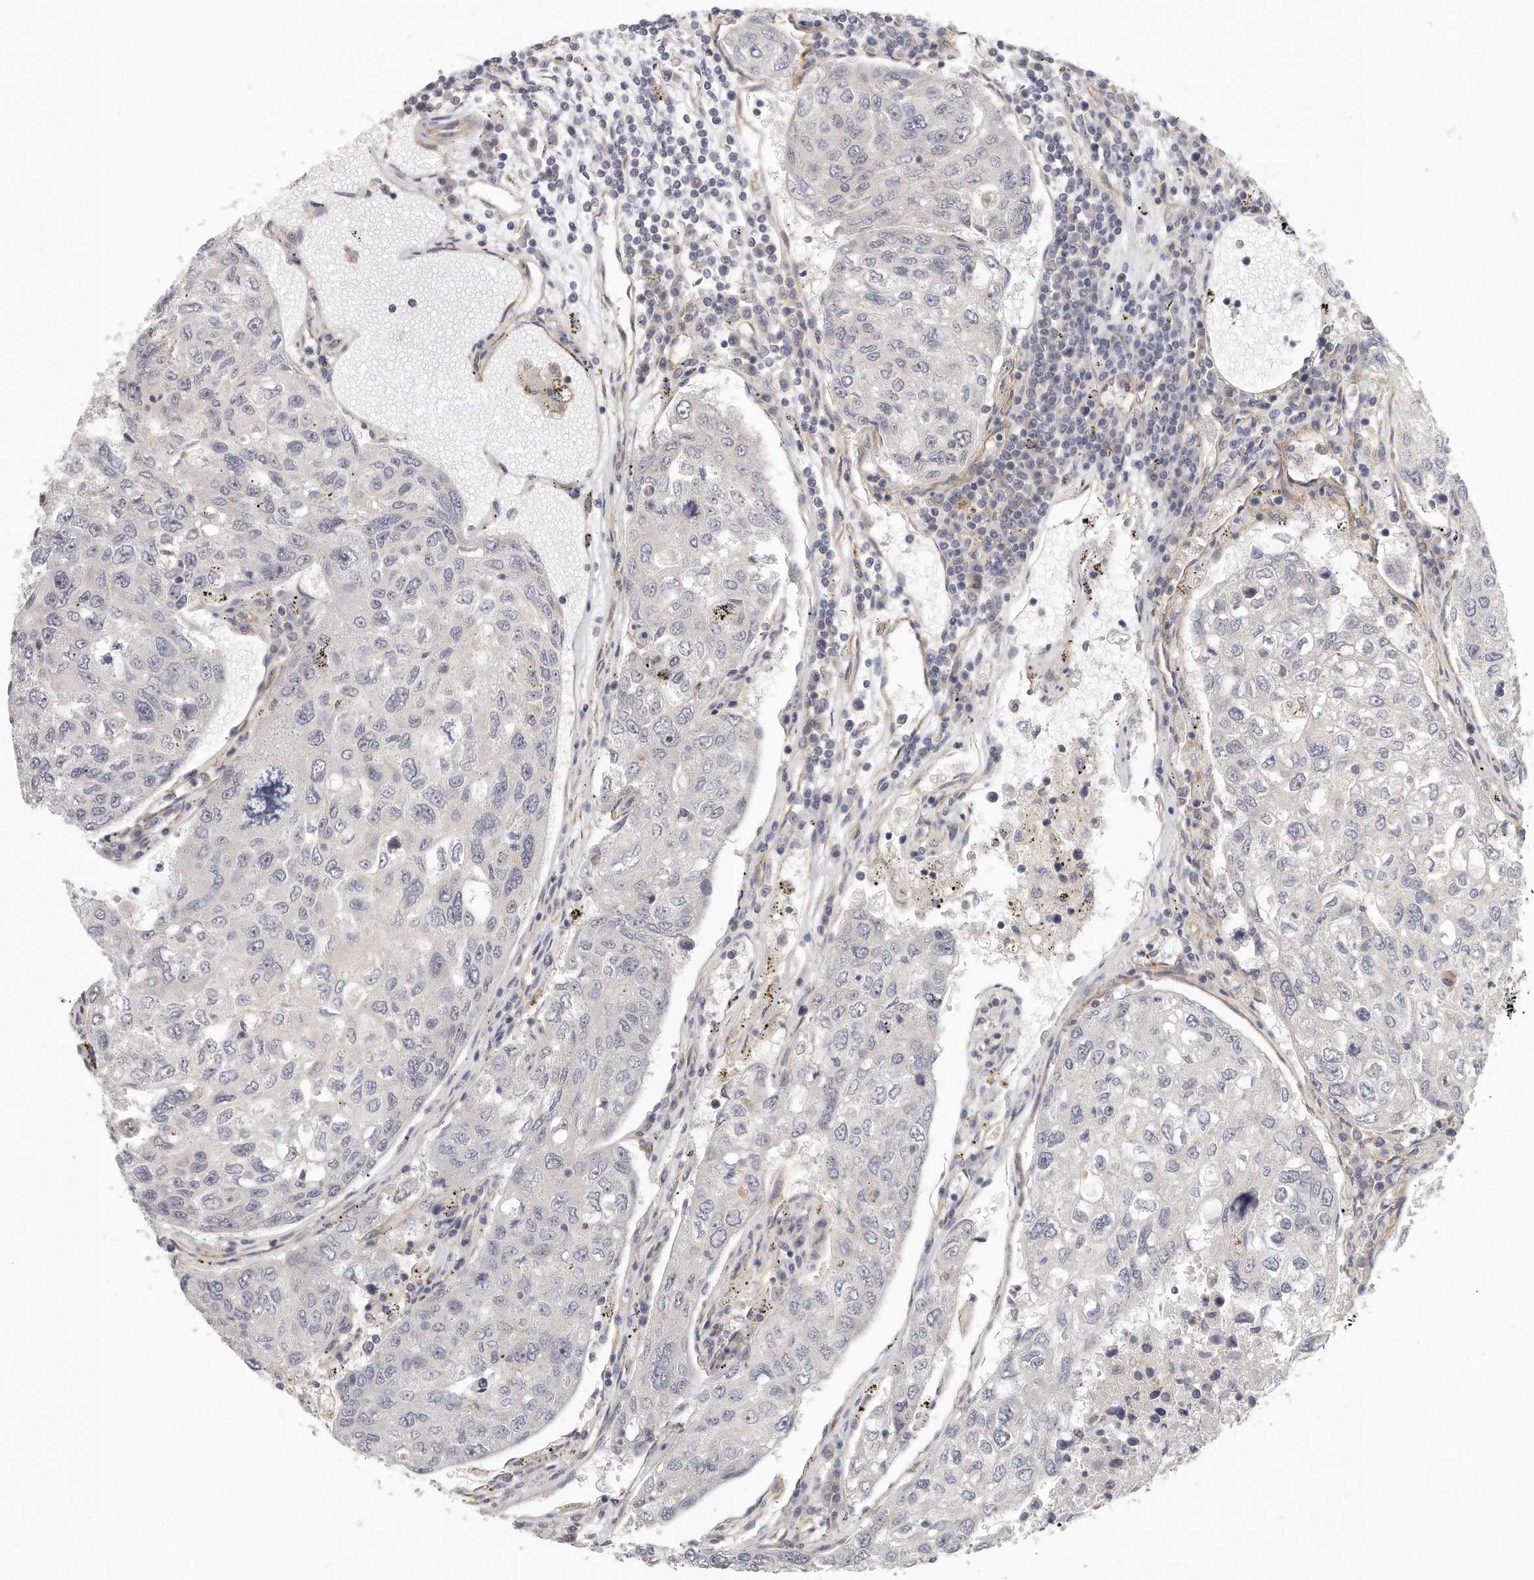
{"staining": {"intensity": "negative", "quantity": "none", "location": "none"}, "tissue": "urothelial cancer", "cell_type": "Tumor cells", "image_type": "cancer", "snomed": [{"axis": "morphology", "description": "Urothelial carcinoma, High grade"}, {"axis": "topography", "description": "Lymph node"}, {"axis": "topography", "description": "Urinary bladder"}], "caption": "Tumor cells show no significant protein positivity in high-grade urothelial carcinoma.", "gene": "MTERF4", "patient": {"sex": "male", "age": 51}}